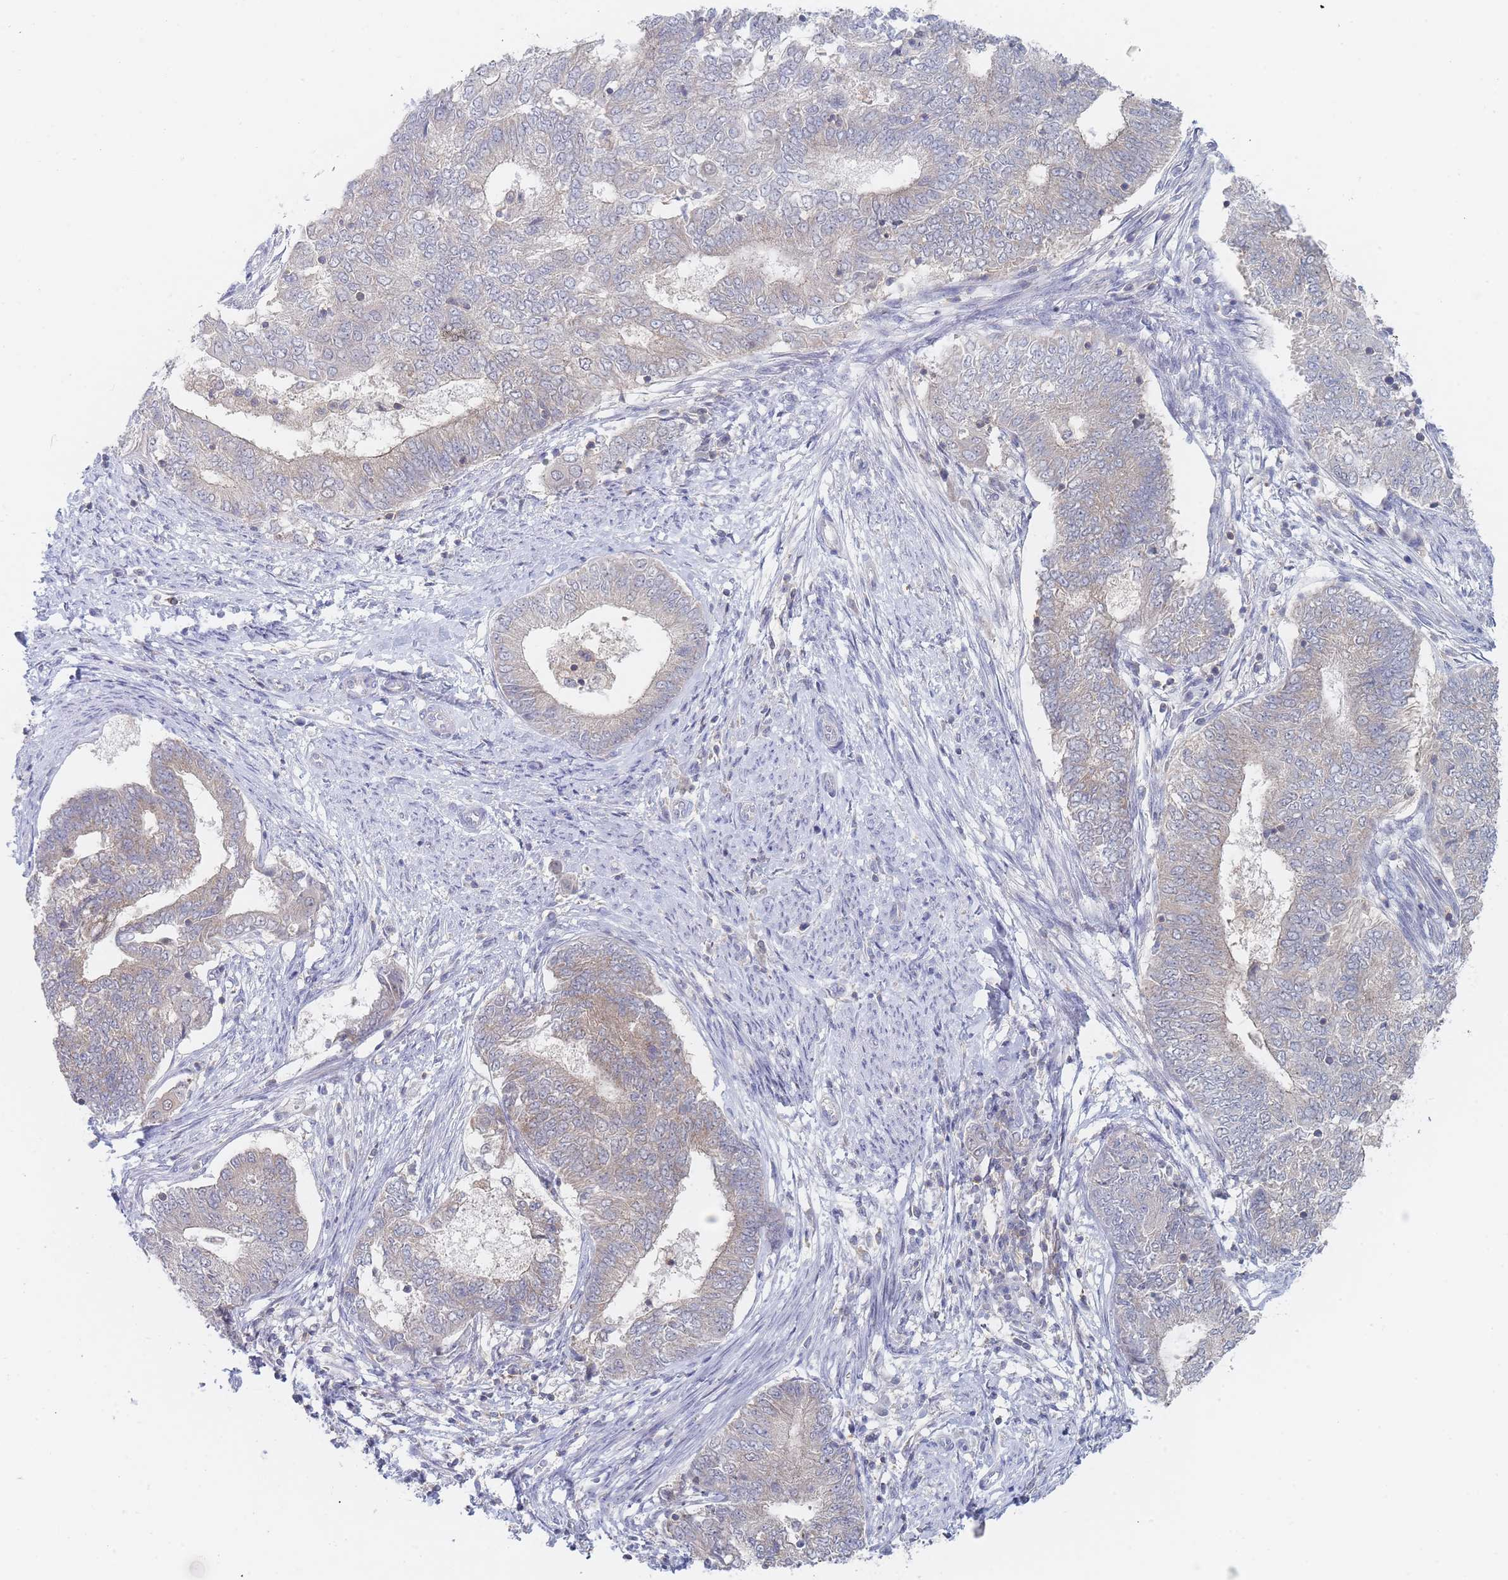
{"staining": {"intensity": "weak", "quantity": "<25%", "location": "cytoplasmic/membranous"}, "tissue": "endometrial cancer", "cell_type": "Tumor cells", "image_type": "cancer", "snomed": [{"axis": "morphology", "description": "Adenocarcinoma, NOS"}, {"axis": "topography", "description": "Endometrium"}], "caption": "Human endometrial cancer stained for a protein using immunohistochemistry reveals no expression in tumor cells.", "gene": "PPP6C", "patient": {"sex": "female", "age": 62}}